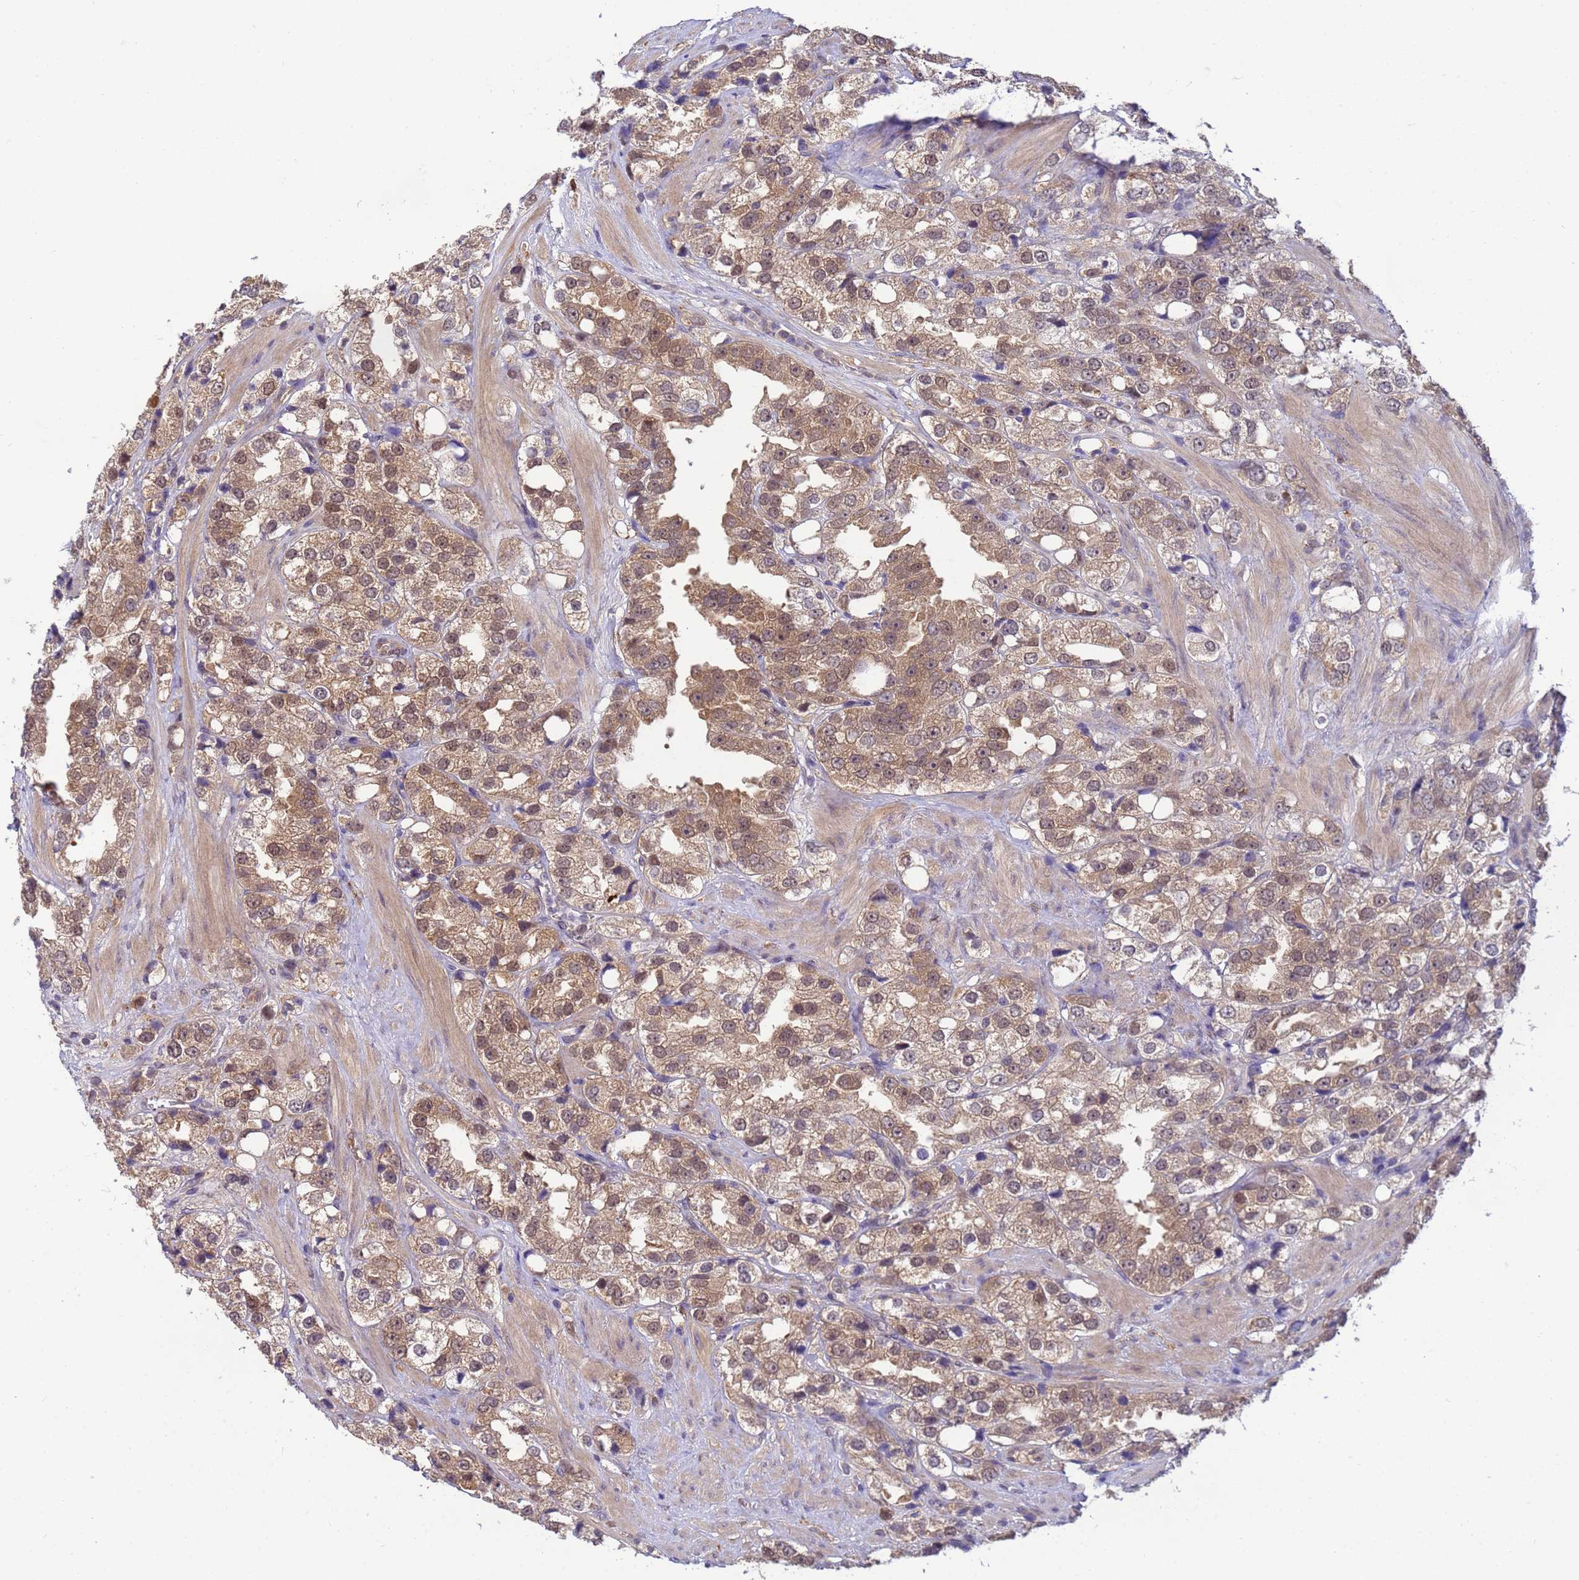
{"staining": {"intensity": "moderate", "quantity": ">75%", "location": "cytoplasmic/membranous,nuclear"}, "tissue": "prostate cancer", "cell_type": "Tumor cells", "image_type": "cancer", "snomed": [{"axis": "morphology", "description": "Adenocarcinoma, NOS"}, {"axis": "topography", "description": "Prostate"}], "caption": "About >75% of tumor cells in human adenocarcinoma (prostate) demonstrate moderate cytoplasmic/membranous and nuclear protein expression as visualized by brown immunohistochemical staining.", "gene": "NPEPPS", "patient": {"sex": "male", "age": 79}}